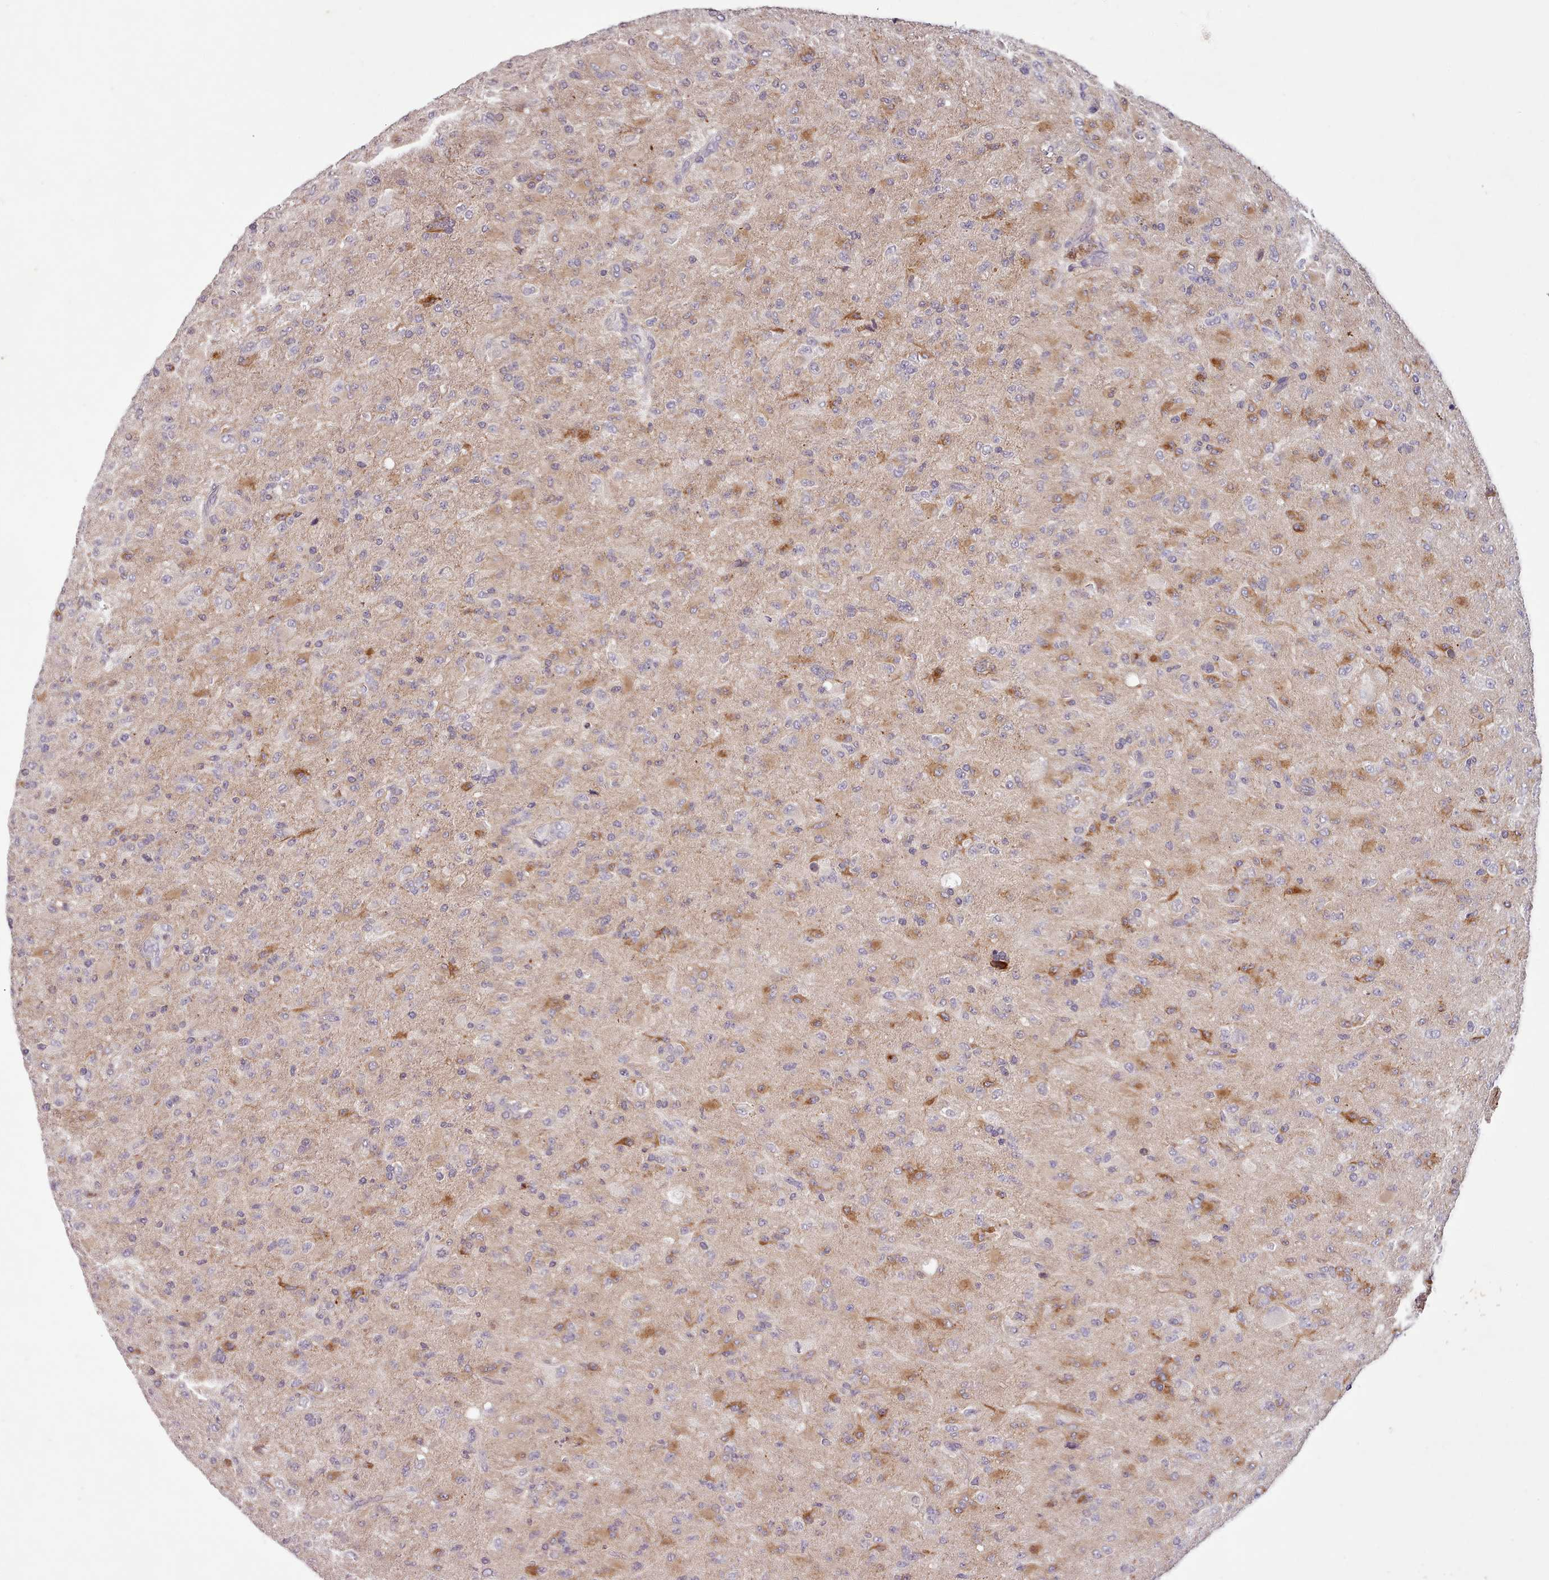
{"staining": {"intensity": "negative", "quantity": "none", "location": "none"}, "tissue": "glioma", "cell_type": "Tumor cells", "image_type": "cancer", "snomed": [{"axis": "morphology", "description": "Glioma, malignant, Low grade"}, {"axis": "topography", "description": "Brain"}], "caption": "This micrograph is of malignant glioma (low-grade) stained with IHC to label a protein in brown with the nuclei are counter-stained blue. There is no positivity in tumor cells.", "gene": "ZNF658", "patient": {"sex": "male", "age": 65}}